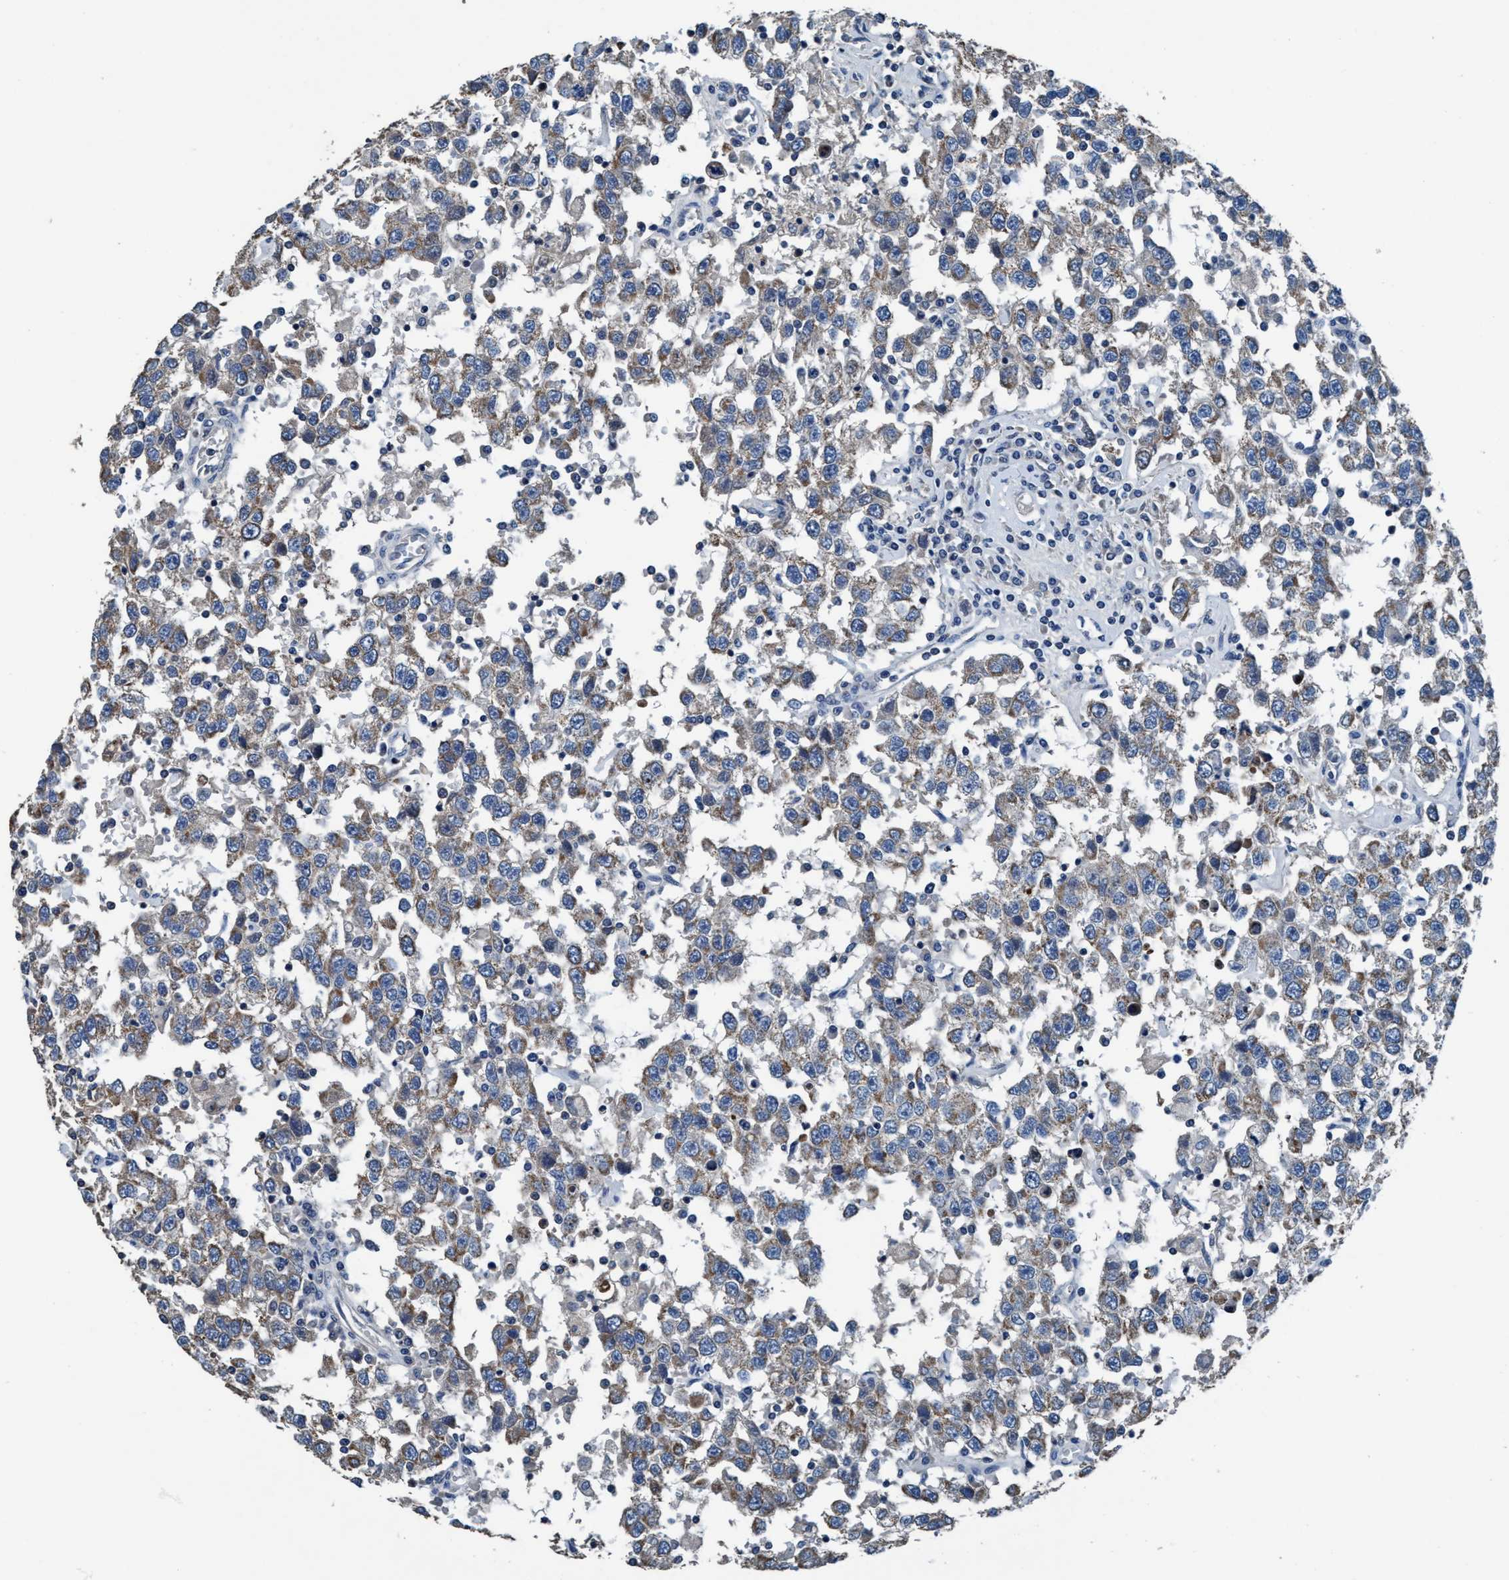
{"staining": {"intensity": "moderate", "quantity": "25%-75%", "location": "cytoplasmic/membranous"}, "tissue": "testis cancer", "cell_type": "Tumor cells", "image_type": "cancer", "snomed": [{"axis": "morphology", "description": "Seminoma, NOS"}, {"axis": "topography", "description": "Testis"}], "caption": "Tumor cells demonstrate moderate cytoplasmic/membranous expression in about 25%-75% of cells in testis seminoma.", "gene": "ANKFN1", "patient": {"sex": "male", "age": 41}}